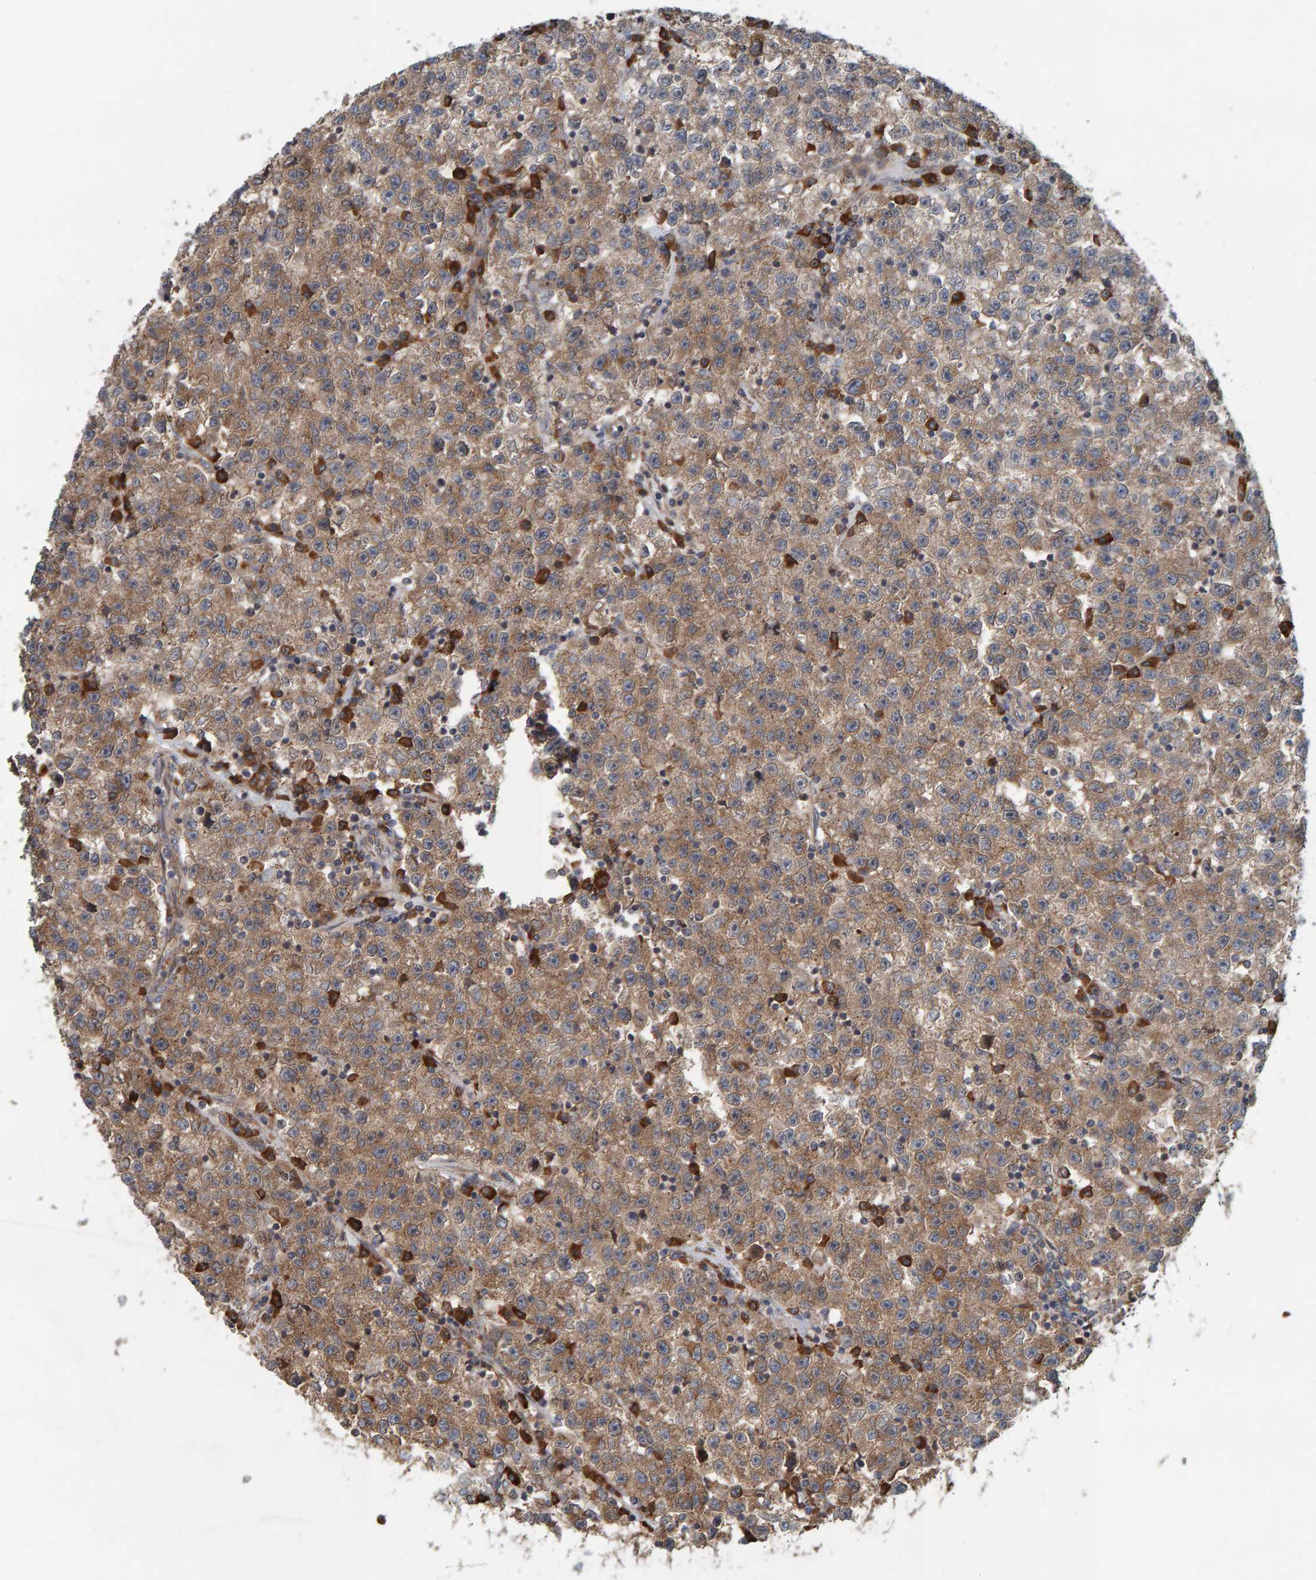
{"staining": {"intensity": "moderate", "quantity": ">75%", "location": "cytoplasmic/membranous"}, "tissue": "testis cancer", "cell_type": "Tumor cells", "image_type": "cancer", "snomed": [{"axis": "morphology", "description": "Seminoma, NOS"}, {"axis": "topography", "description": "Testis"}], "caption": "Testis seminoma stained with DAB immunohistochemistry demonstrates medium levels of moderate cytoplasmic/membranous positivity in approximately >75% of tumor cells.", "gene": "BAIAP2", "patient": {"sex": "male", "age": 22}}